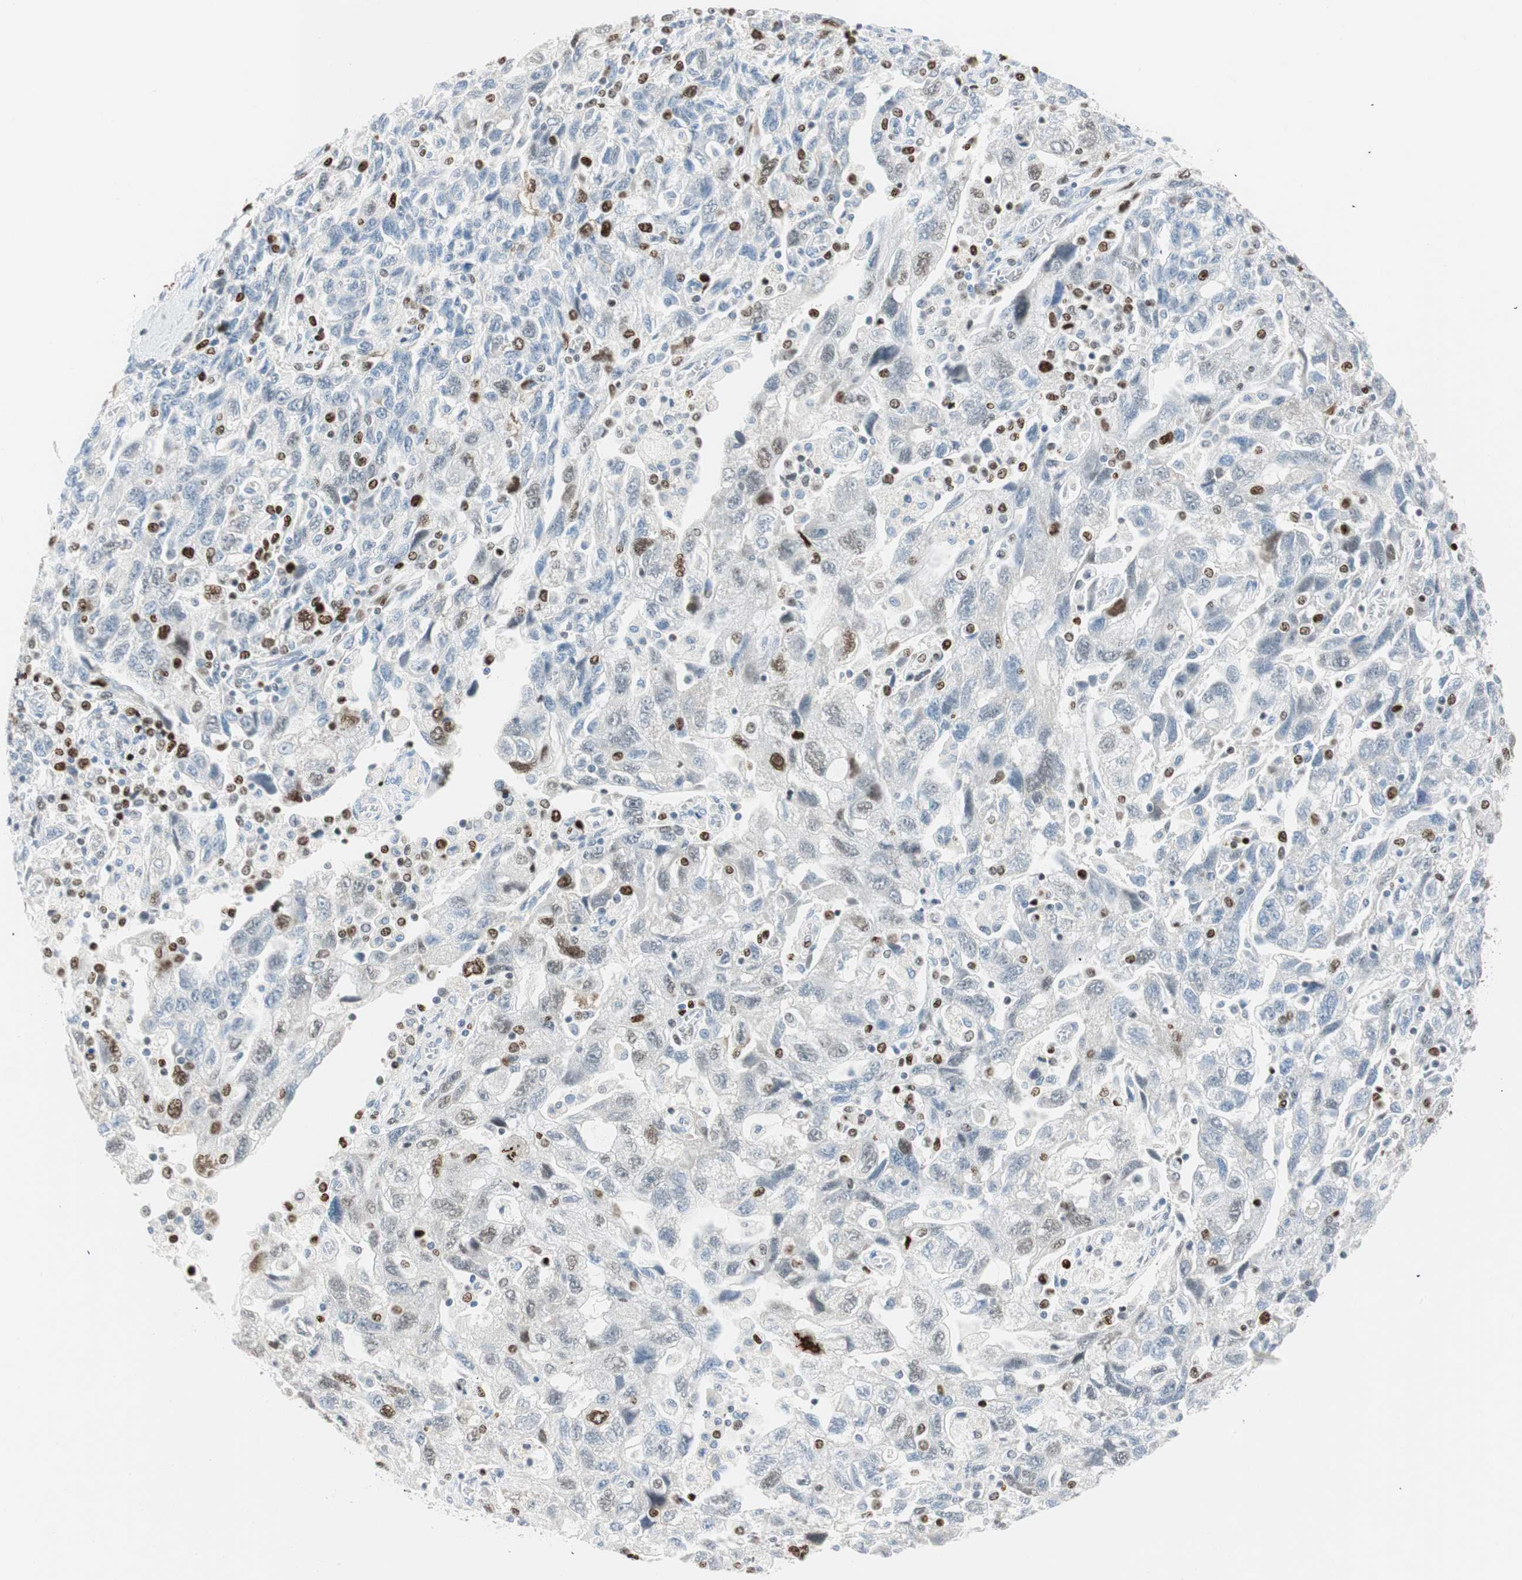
{"staining": {"intensity": "moderate", "quantity": "<25%", "location": "nuclear"}, "tissue": "ovarian cancer", "cell_type": "Tumor cells", "image_type": "cancer", "snomed": [{"axis": "morphology", "description": "Carcinoma, NOS"}, {"axis": "morphology", "description": "Cystadenocarcinoma, serous, NOS"}, {"axis": "topography", "description": "Ovary"}], "caption": "A high-resolution photomicrograph shows immunohistochemistry staining of serous cystadenocarcinoma (ovarian), which shows moderate nuclear expression in about <25% of tumor cells.", "gene": "EZH2", "patient": {"sex": "female", "age": 69}}